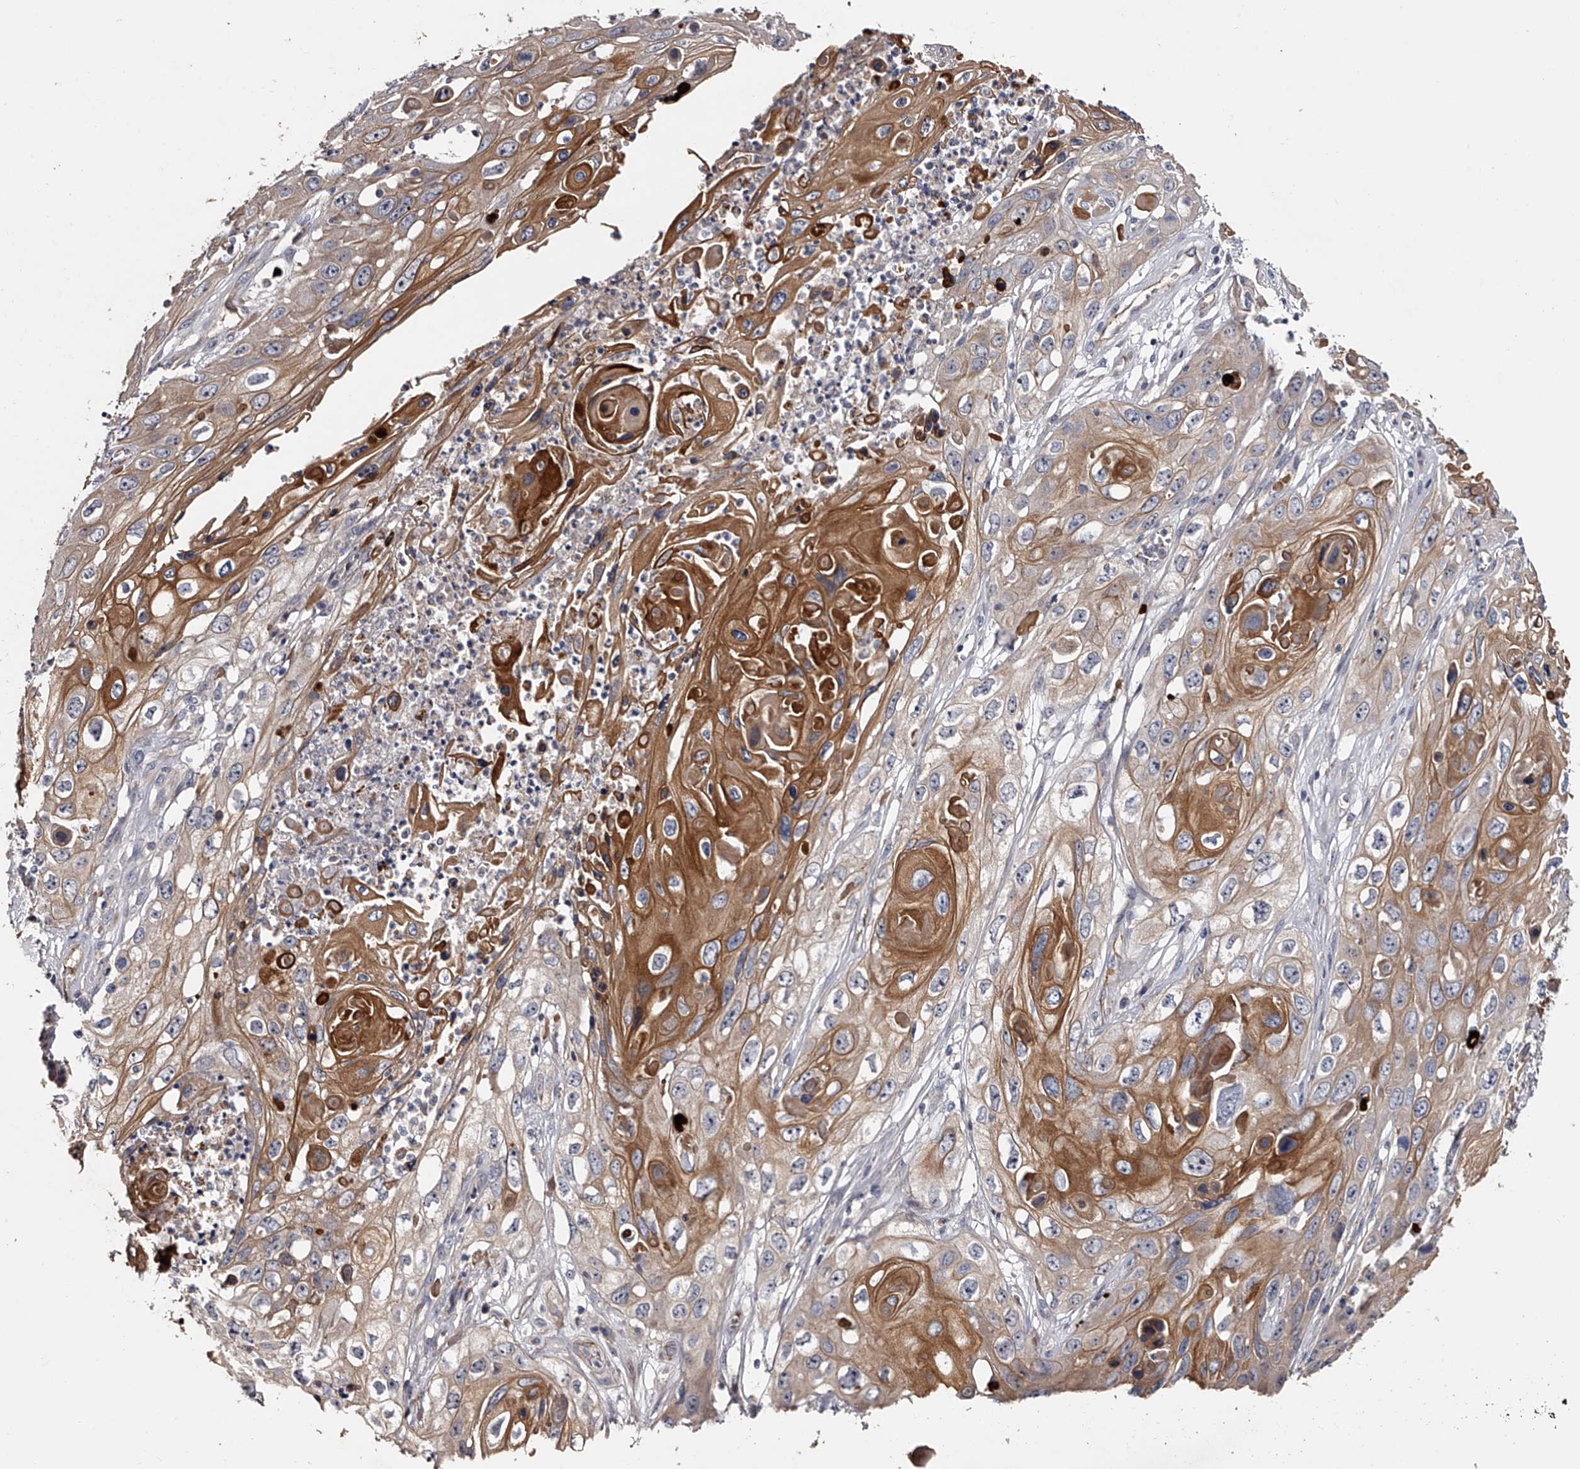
{"staining": {"intensity": "moderate", "quantity": "25%-75%", "location": "cytoplasmic/membranous"}, "tissue": "skin cancer", "cell_type": "Tumor cells", "image_type": "cancer", "snomed": [{"axis": "morphology", "description": "Squamous cell carcinoma, NOS"}, {"axis": "topography", "description": "Skin"}], "caption": "Skin cancer was stained to show a protein in brown. There is medium levels of moderate cytoplasmic/membranous staining in about 25%-75% of tumor cells.", "gene": "MDN1", "patient": {"sex": "male", "age": 55}}